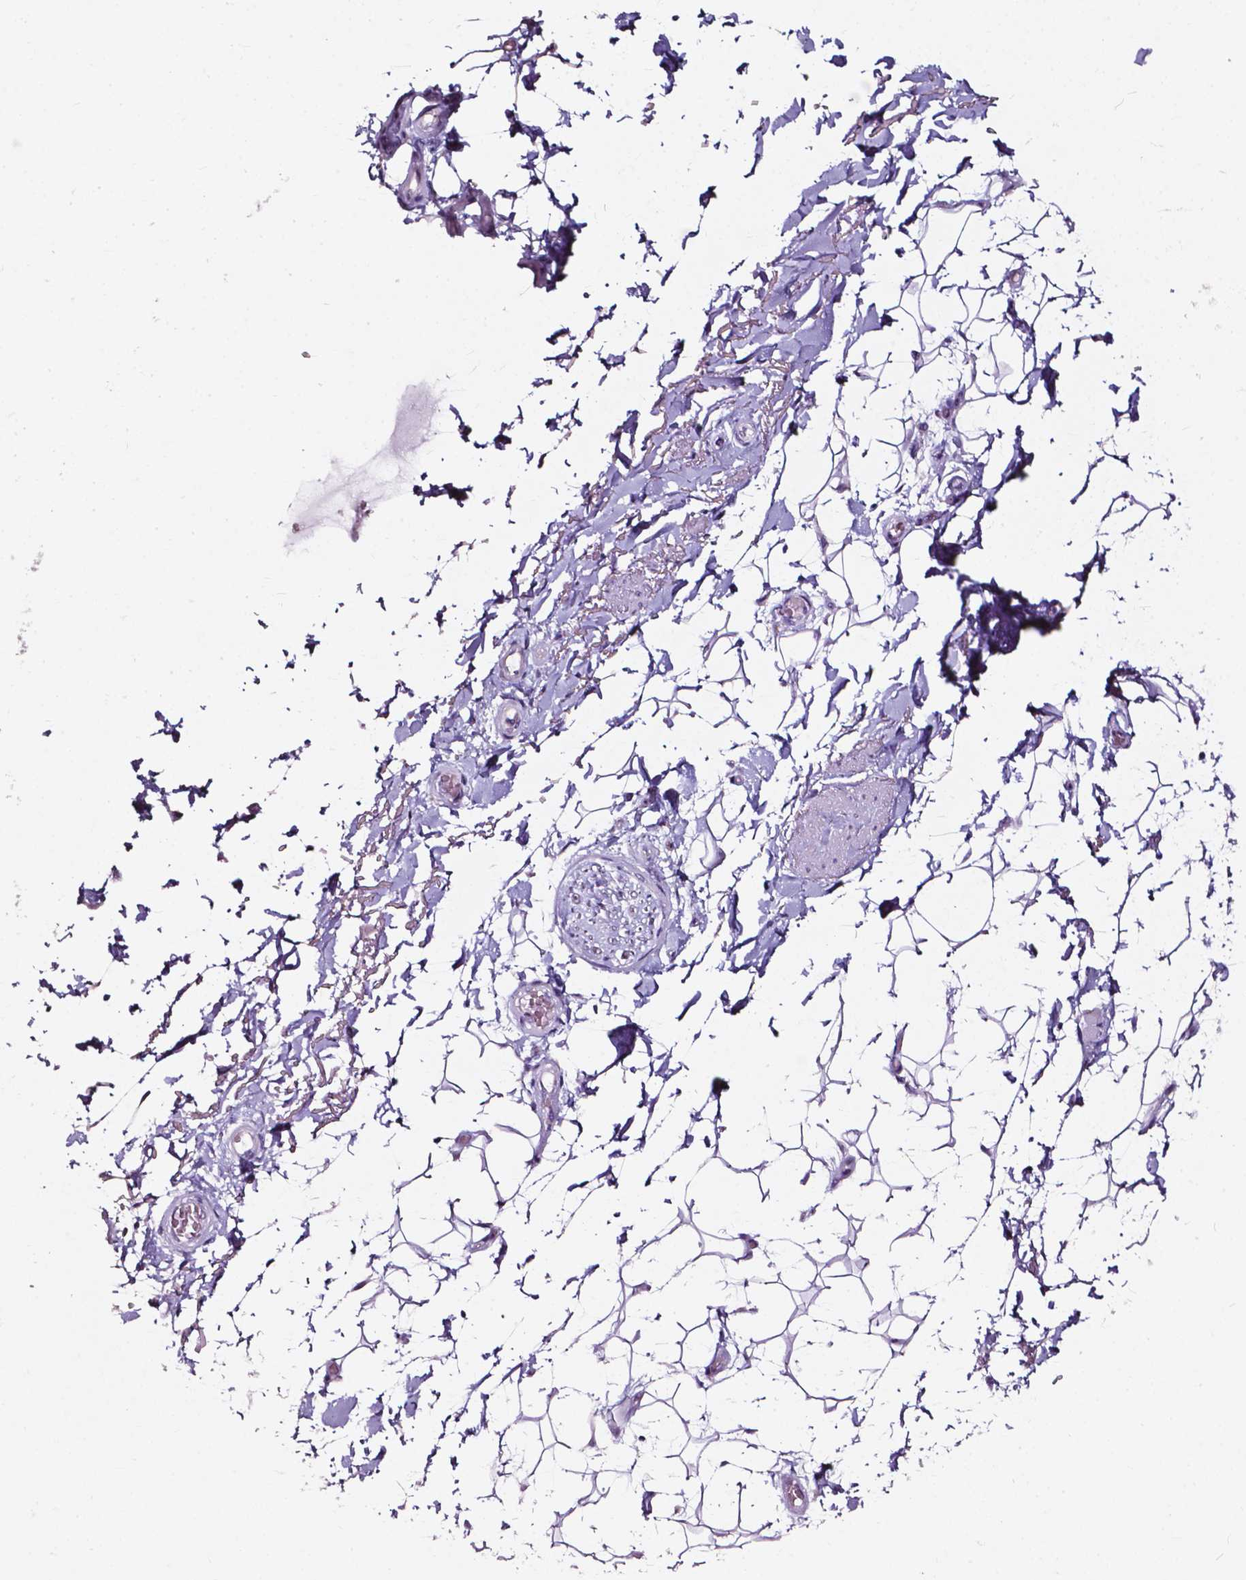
{"staining": {"intensity": "negative", "quantity": "none", "location": "none"}, "tissue": "adipose tissue", "cell_type": "Adipocytes", "image_type": "normal", "snomed": [{"axis": "morphology", "description": "Normal tissue, NOS"}, {"axis": "topography", "description": "Anal"}, {"axis": "topography", "description": "Peripheral nerve tissue"}], "caption": "Protein analysis of benign adipose tissue demonstrates no significant expression in adipocytes. (Stains: DAB (3,3'-diaminobenzidine) IHC with hematoxylin counter stain, Microscopy: brightfield microscopy at high magnification).", "gene": "DEFA5", "patient": {"sex": "male", "age": 53}}